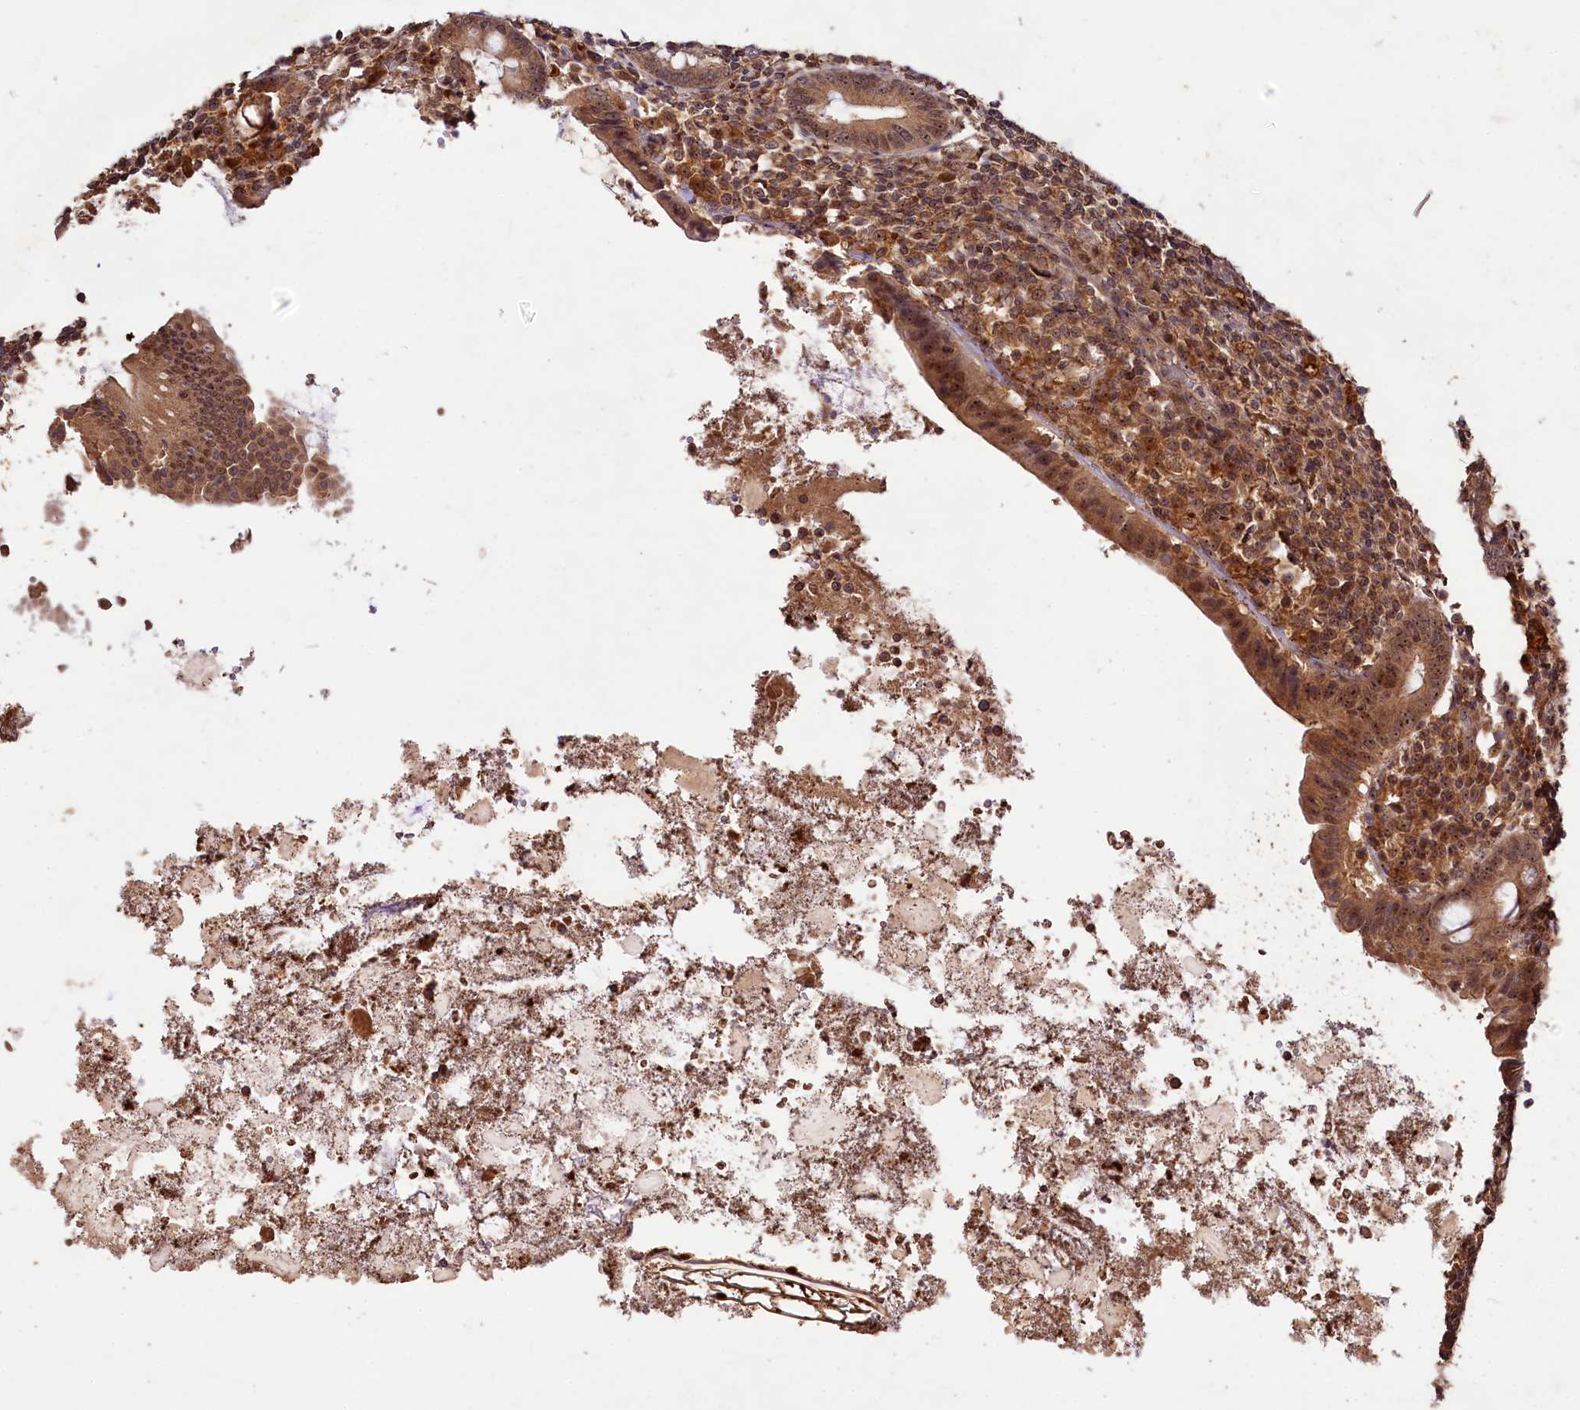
{"staining": {"intensity": "moderate", "quantity": ">75%", "location": "cytoplasmic/membranous,nuclear"}, "tissue": "appendix", "cell_type": "Glandular cells", "image_type": "normal", "snomed": [{"axis": "morphology", "description": "Normal tissue, NOS"}, {"axis": "topography", "description": "Appendix"}], "caption": "Glandular cells demonstrate medium levels of moderate cytoplasmic/membranous,nuclear staining in approximately >75% of cells in normal appendix. Nuclei are stained in blue.", "gene": "RRP8", "patient": {"sex": "female", "age": 54}}